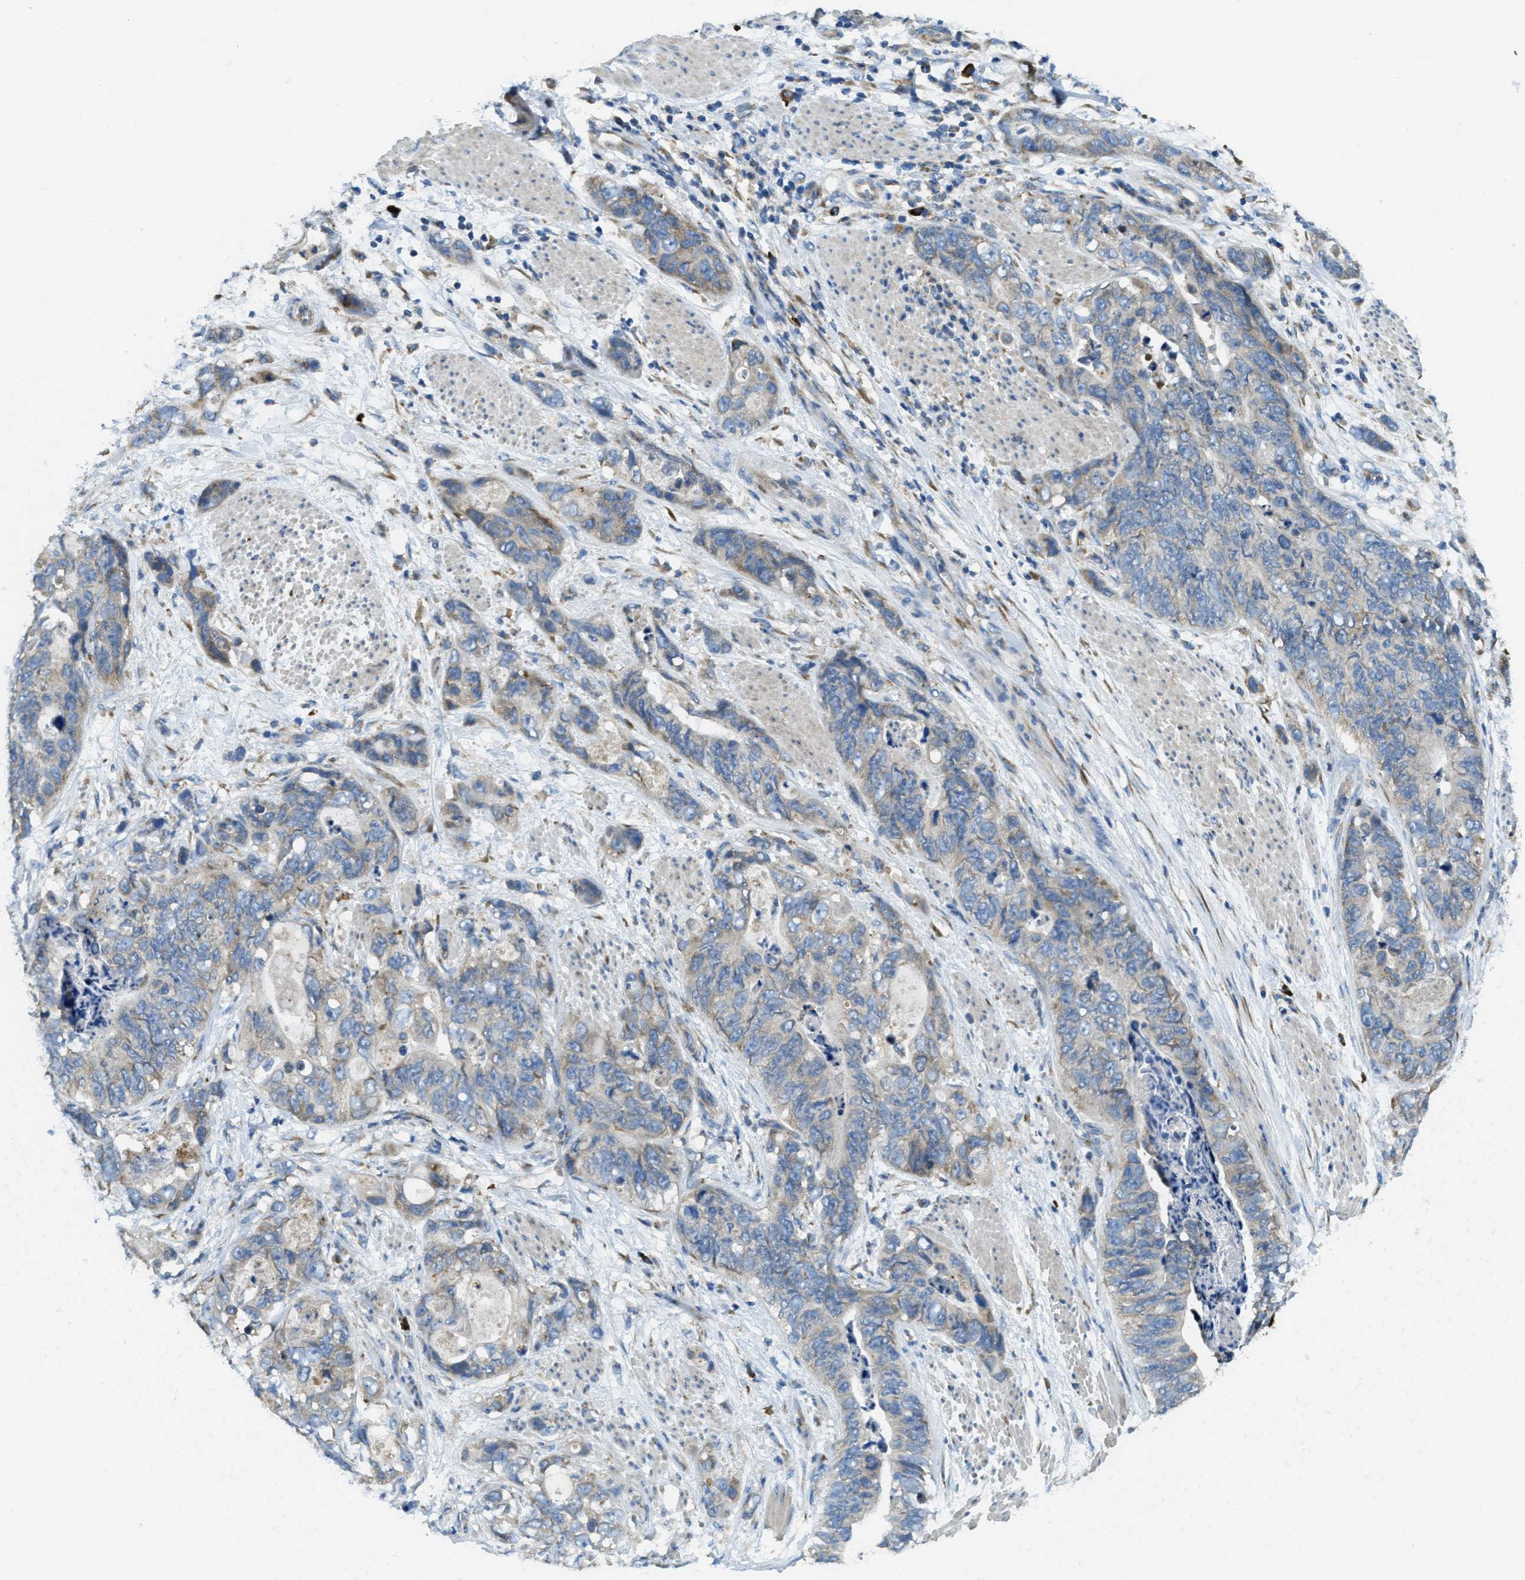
{"staining": {"intensity": "weak", "quantity": "<25%", "location": "cytoplasmic/membranous"}, "tissue": "stomach cancer", "cell_type": "Tumor cells", "image_type": "cancer", "snomed": [{"axis": "morphology", "description": "Adenocarcinoma, NOS"}, {"axis": "topography", "description": "Stomach"}], "caption": "A high-resolution image shows immunohistochemistry staining of adenocarcinoma (stomach), which exhibits no significant staining in tumor cells. (Brightfield microscopy of DAB immunohistochemistry at high magnification).", "gene": "SSR1", "patient": {"sex": "female", "age": 89}}